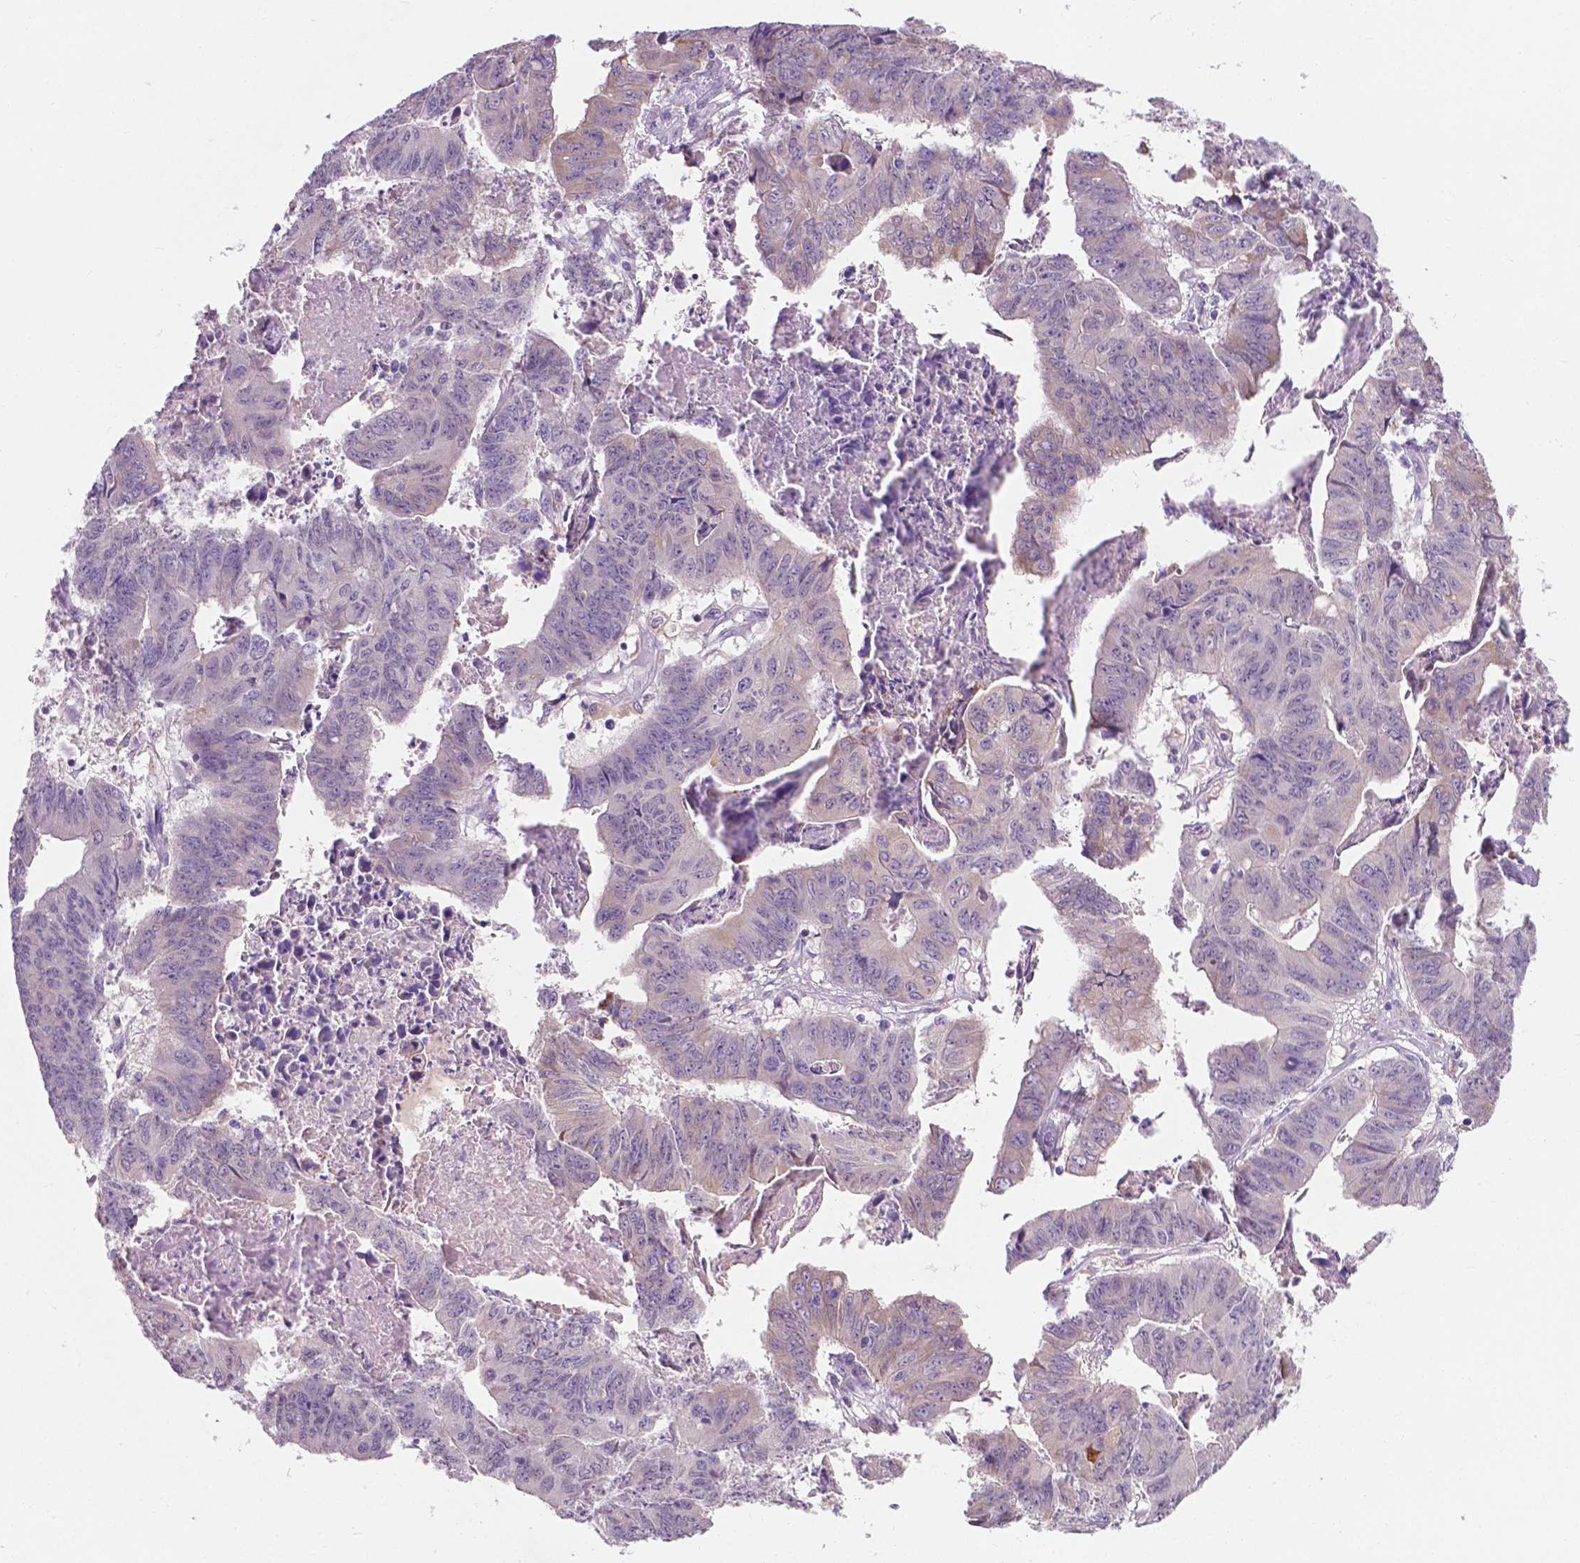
{"staining": {"intensity": "weak", "quantity": "<25%", "location": "cytoplasmic/membranous"}, "tissue": "stomach cancer", "cell_type": "Tumor cells", "image_type": "cancer", "snomed": [{"axis": "morphology", "description": "Adenocarcinoma, NOS"}, {"axis": "topography", "description": "Stomach, lower"}], "caption": "Protein analysis of adenocarcinoma (stomach) demonstrates no significant staining in tumor cells. Nuclei are stained in blue.", "gene": "IREB2", "patient": {"sex": "male", "age": 77}}